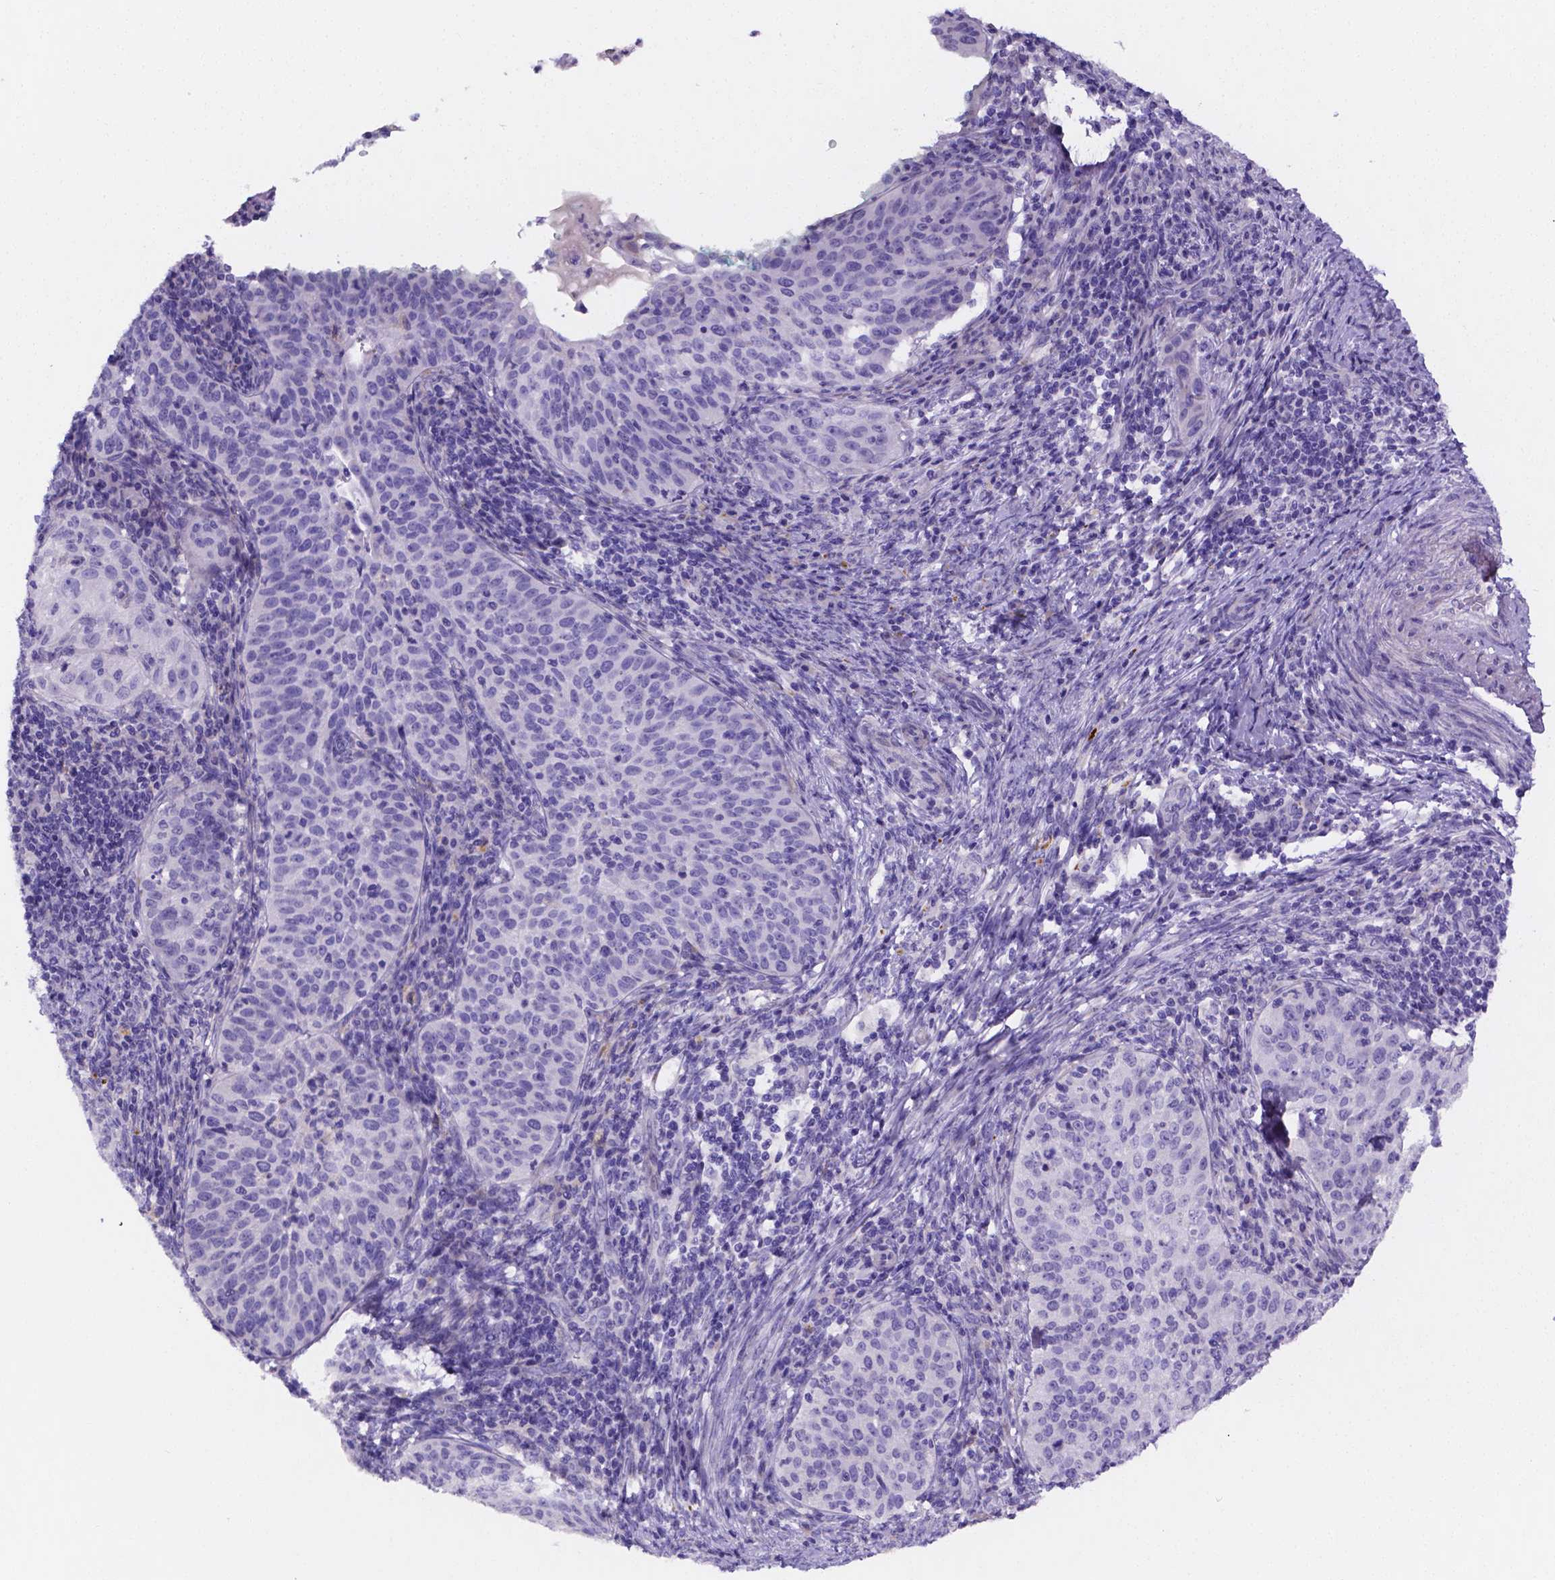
{"staining": {"intensity": "negative", "quantity": "none", "location": "none"}, "tissue": "breast cancer", "cell_type": "Tumor cells", "image_type": "cancer", "snomed": [{"axis": "morphology", "description": "Duct carcinoma"}, {"axis": "topography", "description": "Breast"}], "caption": "IHC photomicrograph of neoplastic tissue: human breast cancer stained with DAB reveals no significant protein expression in tumor cells. (DAB immunohistochemistry, high magnification).", "gene": "NRGN", "patient": {"sex": "female", "age": 62}}